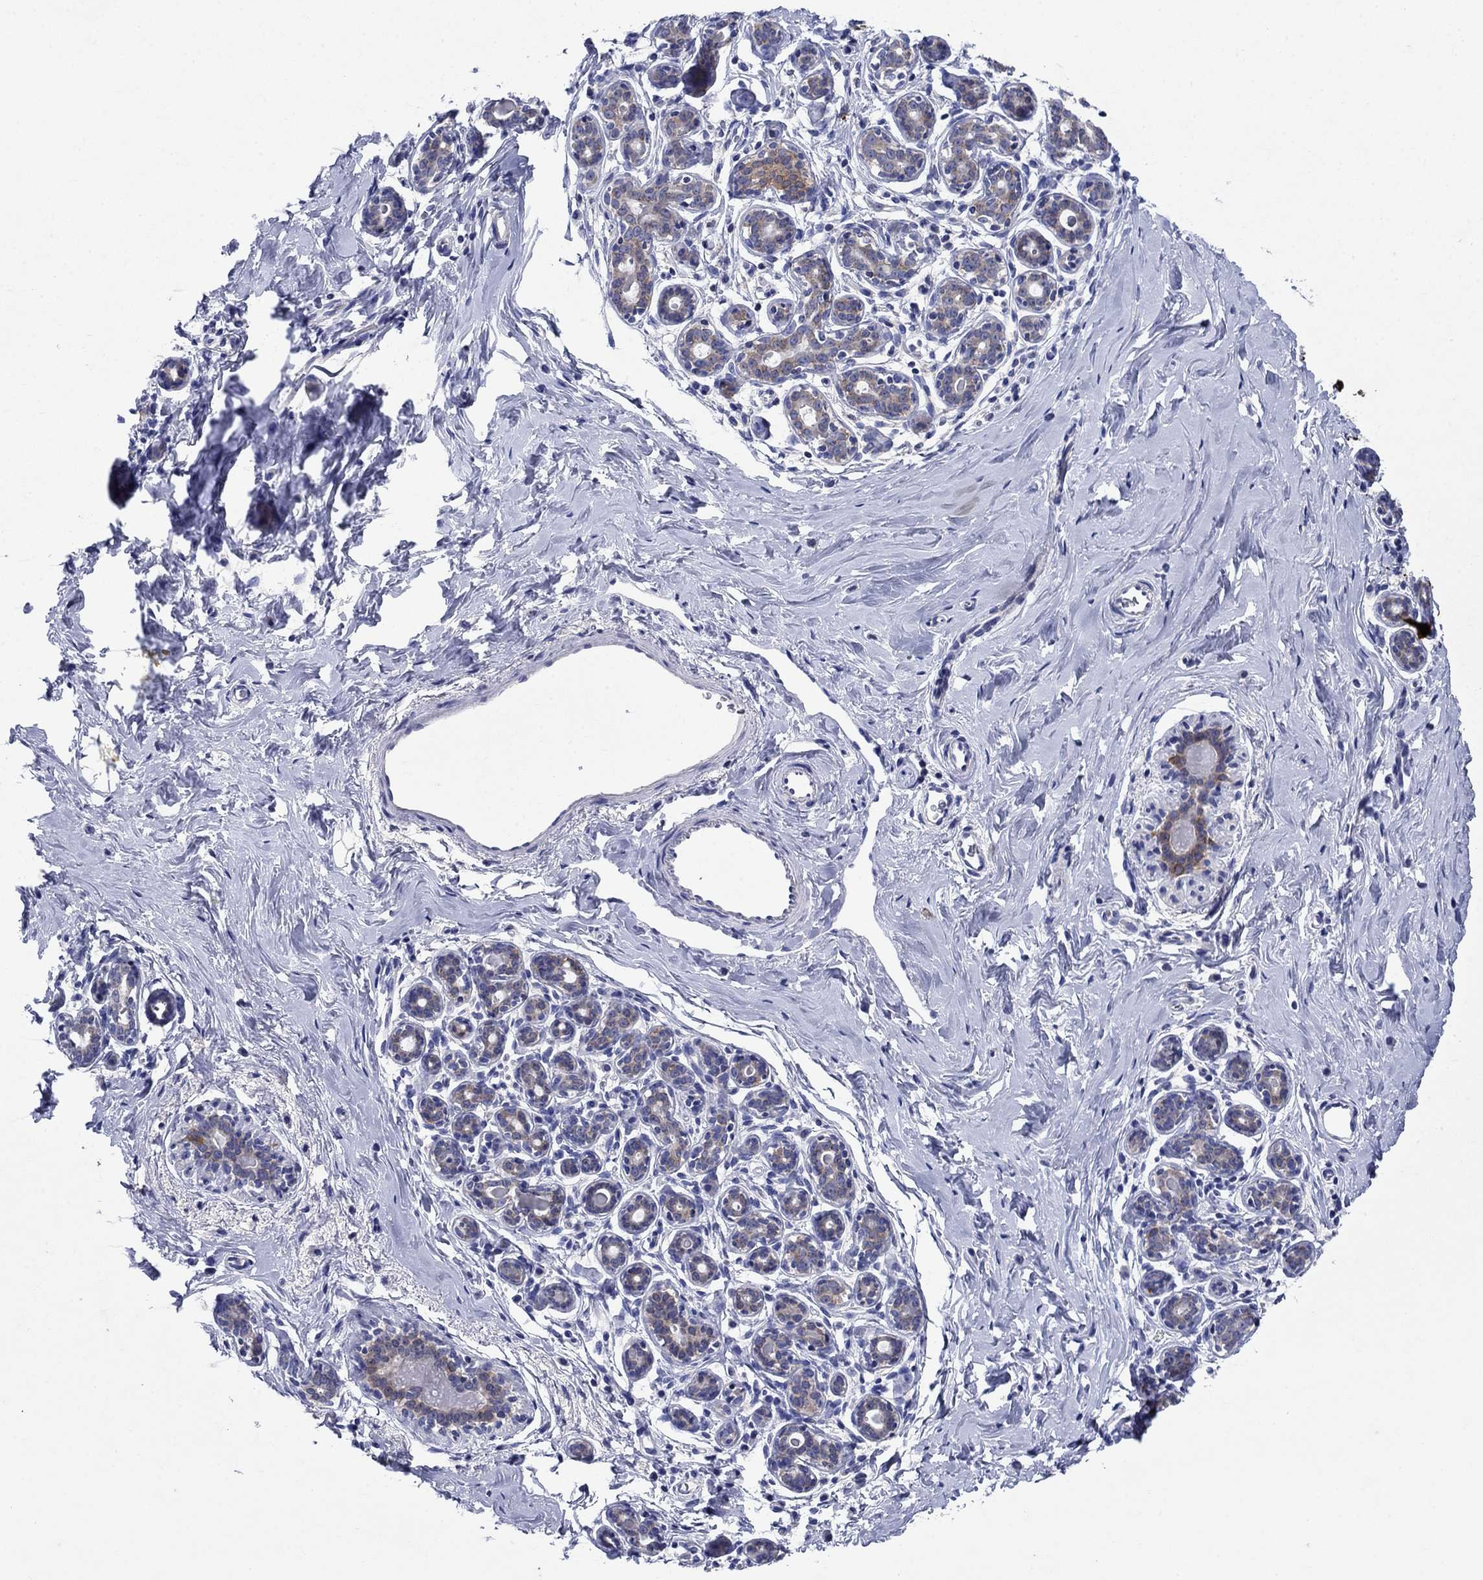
{"staining": {"intensity": "negative", "quantity": "none", "location": "none"}, "tissue": "breast", "cell_type": "Adipocytes", "image_type": "normal", "snomed": [{"axis": "morphology", "description": "Normal tissue, NOS"}, {"axis": "topography", "description": "Skin"}, {"axis": "topography", "description": "Breast"}], "caption": "The histopathology image exhibits no significant expression in adipocytes of breast. Nuclei are stained in blue.", "gene": "SULT2B1", "patient": {"sex": "female", "age": 43}}